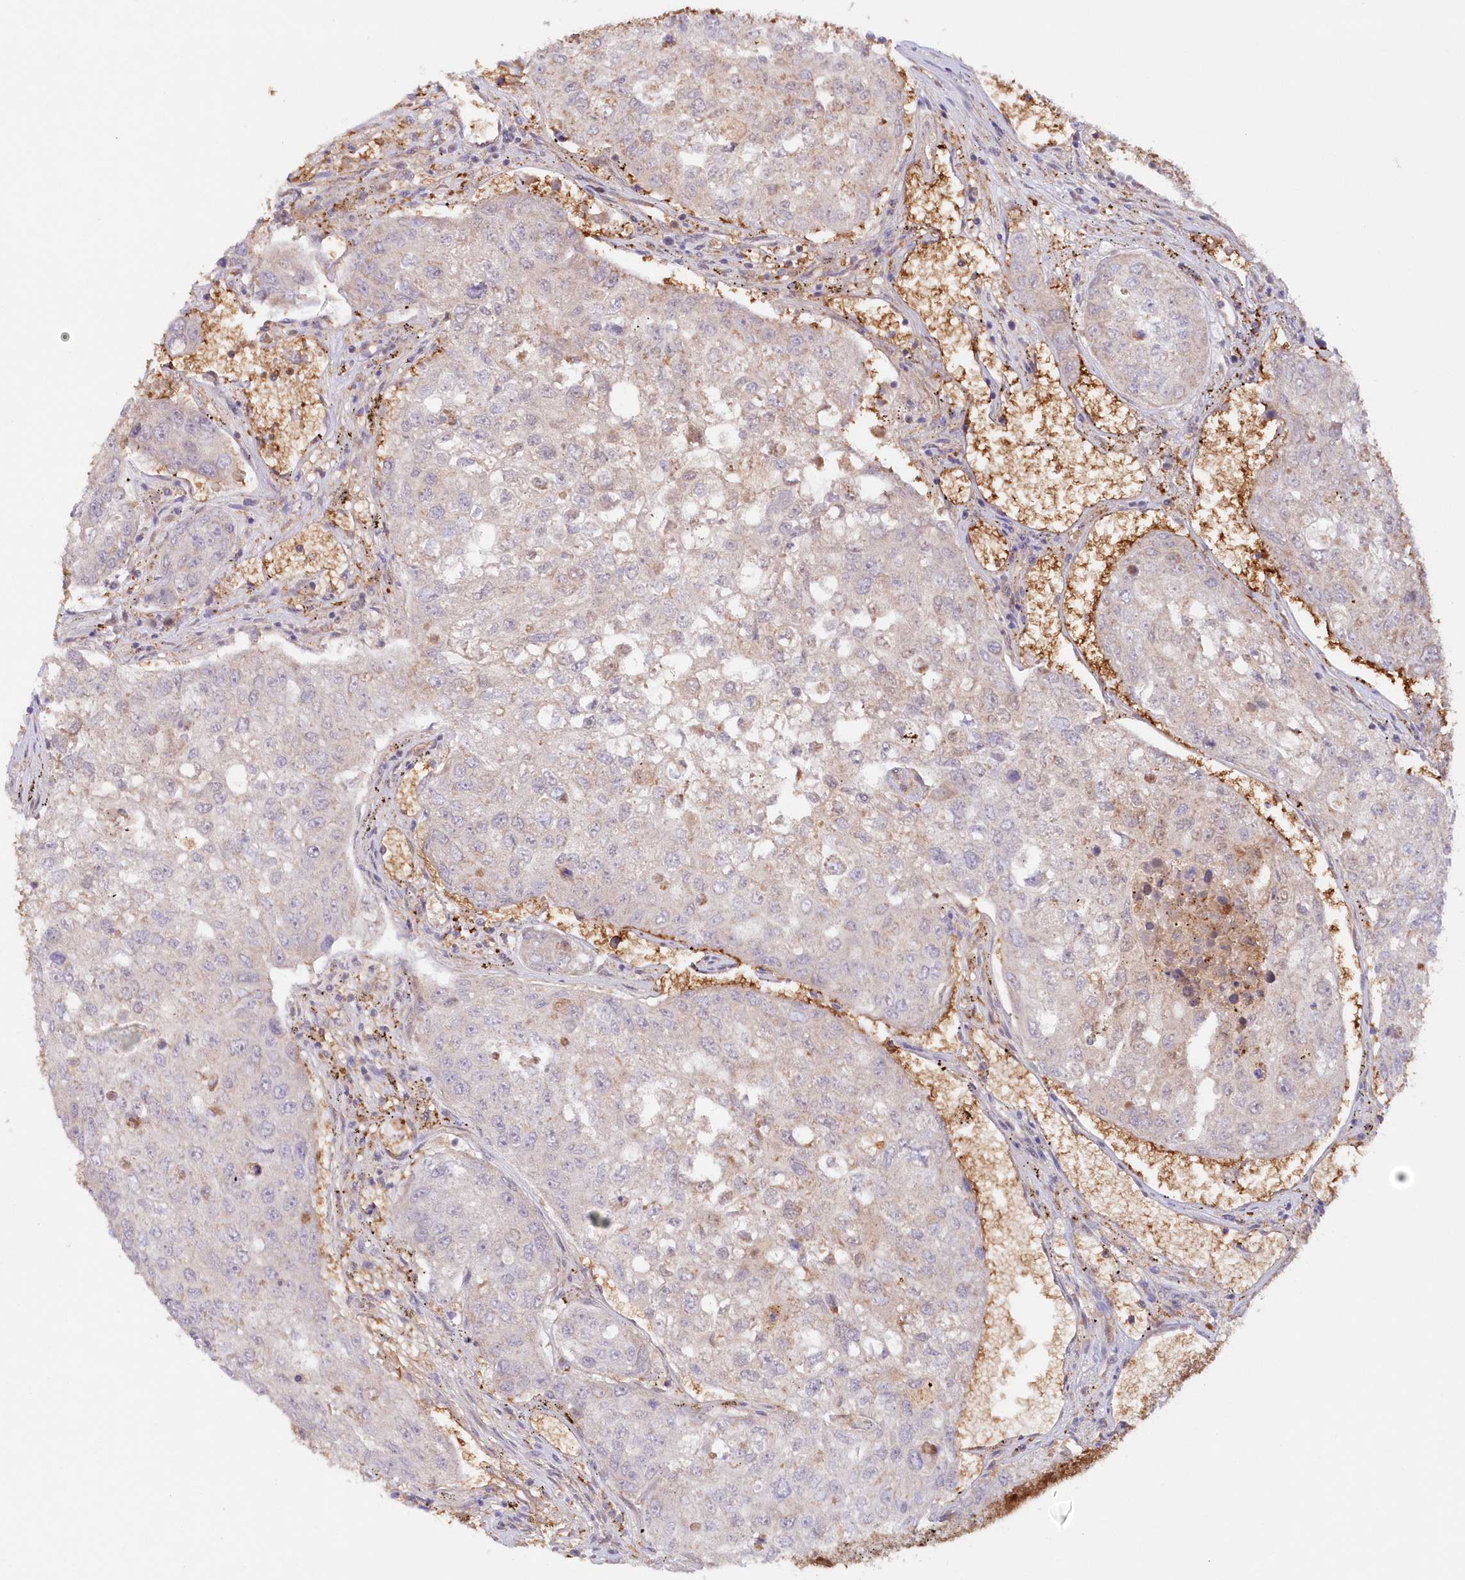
{"staining": {"intensity": "negative", "quantity": "none", "location": "none"}, "tissue": "urothelial cancer", "cell_type": "Tumor cells", "image_type": "cancer", "snomed": [{"axis": "morphology", "description": "Urothelial carcinoma, High grade"}, {"axis": "topography", "description": "Lymph node"}, {"axis": "topography", "description": "Urinary bladder"}], "caption": "Image shows no significant protein staining in tumor cells of high-grade urothelial carcinoma. Nuclei are stained in blue.", "gene": "GBE1", "patient": {"sex": "male", "age": 51}}